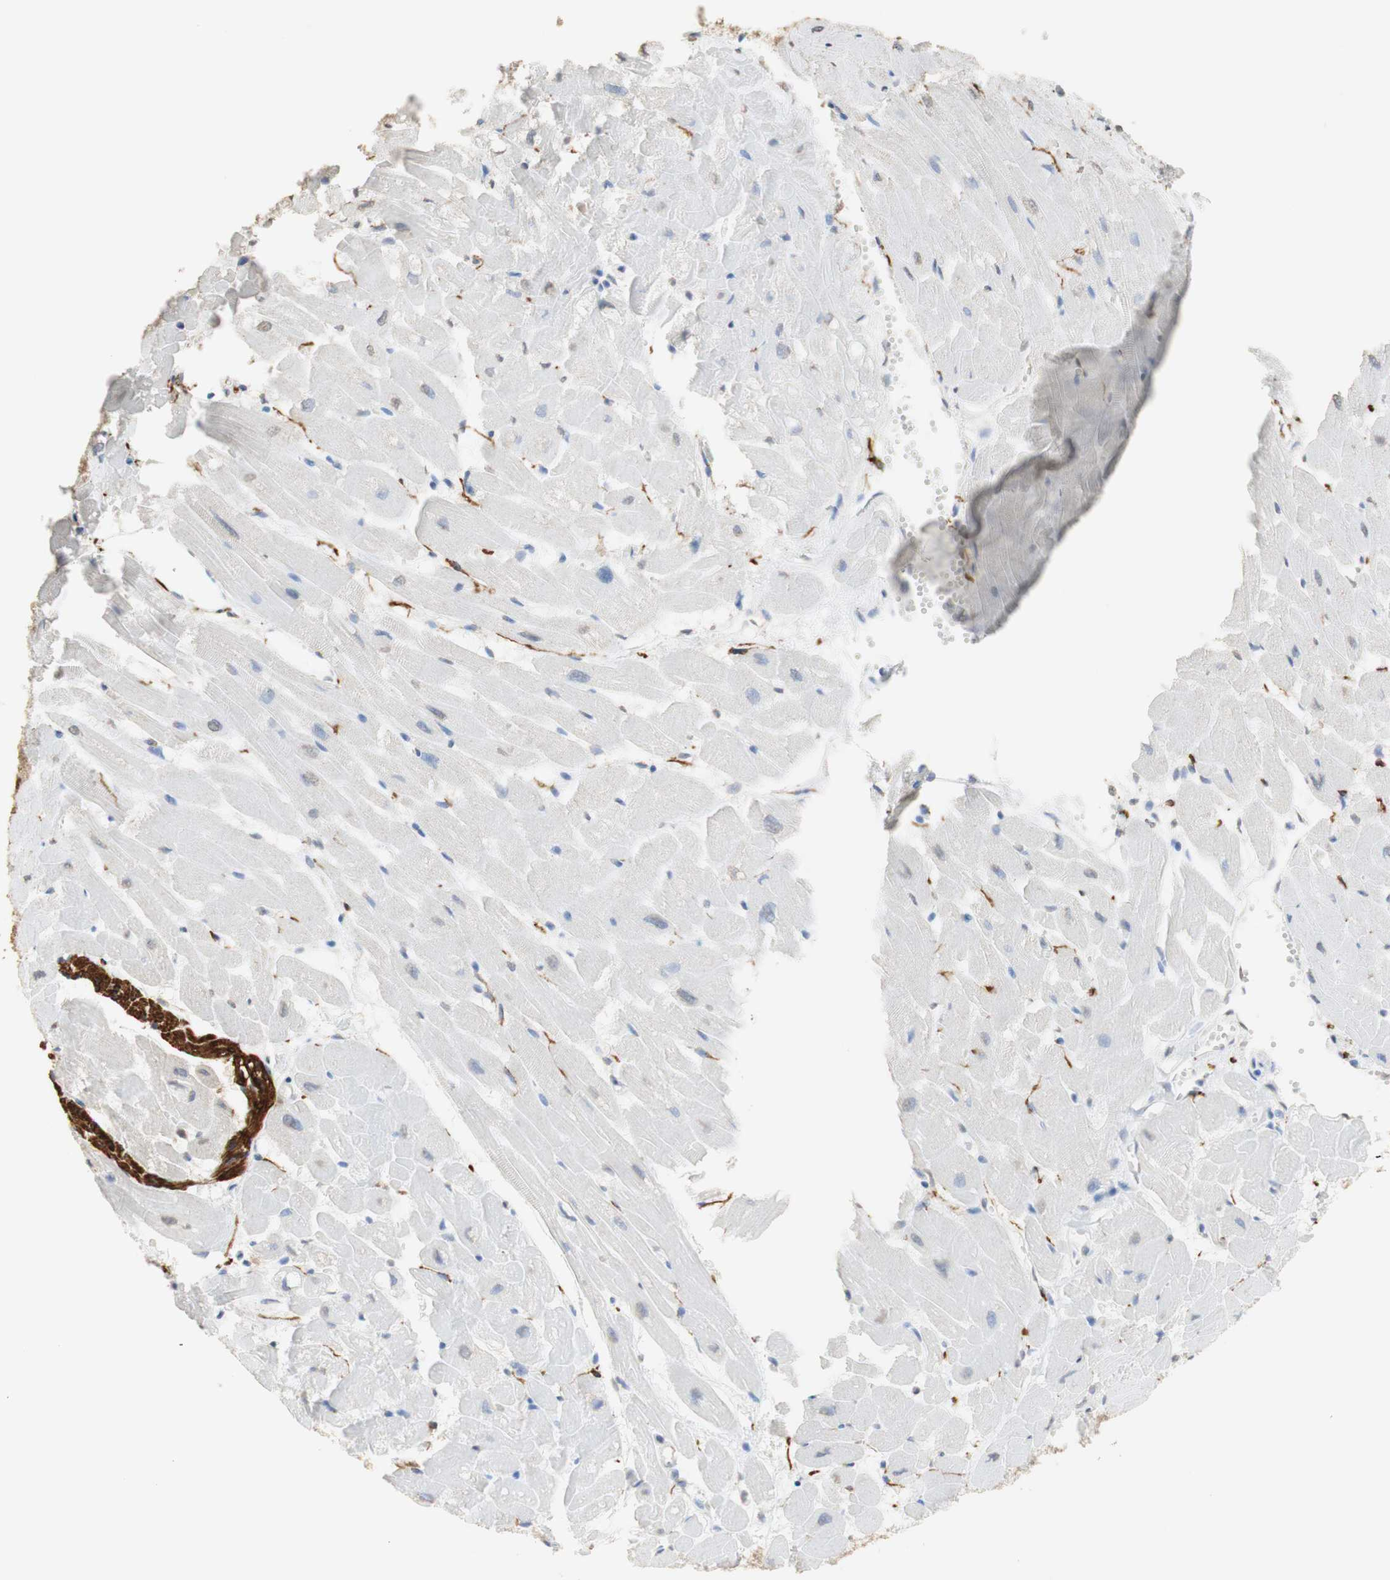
{"staining": {"intensity": "weak", "quantity": "25%-75%", "location": "nuclear"}, "tissue": "heart muscle", "cell_type": "Cardiomyocytes", "image_type": "normal", "snomed": [{"axis": "morphology", "description": "Normal tissue, NOS"}, {"axis": "topography", "description": "Heart"}], "caption": "Immunohistochemical staining of benign heart muscle displays weak nuclear protein staining in approximately 25%-75% of cardiomyocytes. (Stains: DAB (3,3'-diaminobenzidine) in brown, nuclei in blue, Microscopy: brightfield microscopy at high magnification).", "gene": "L1CAM", "patient": {"sex": "female", "age": 19}}